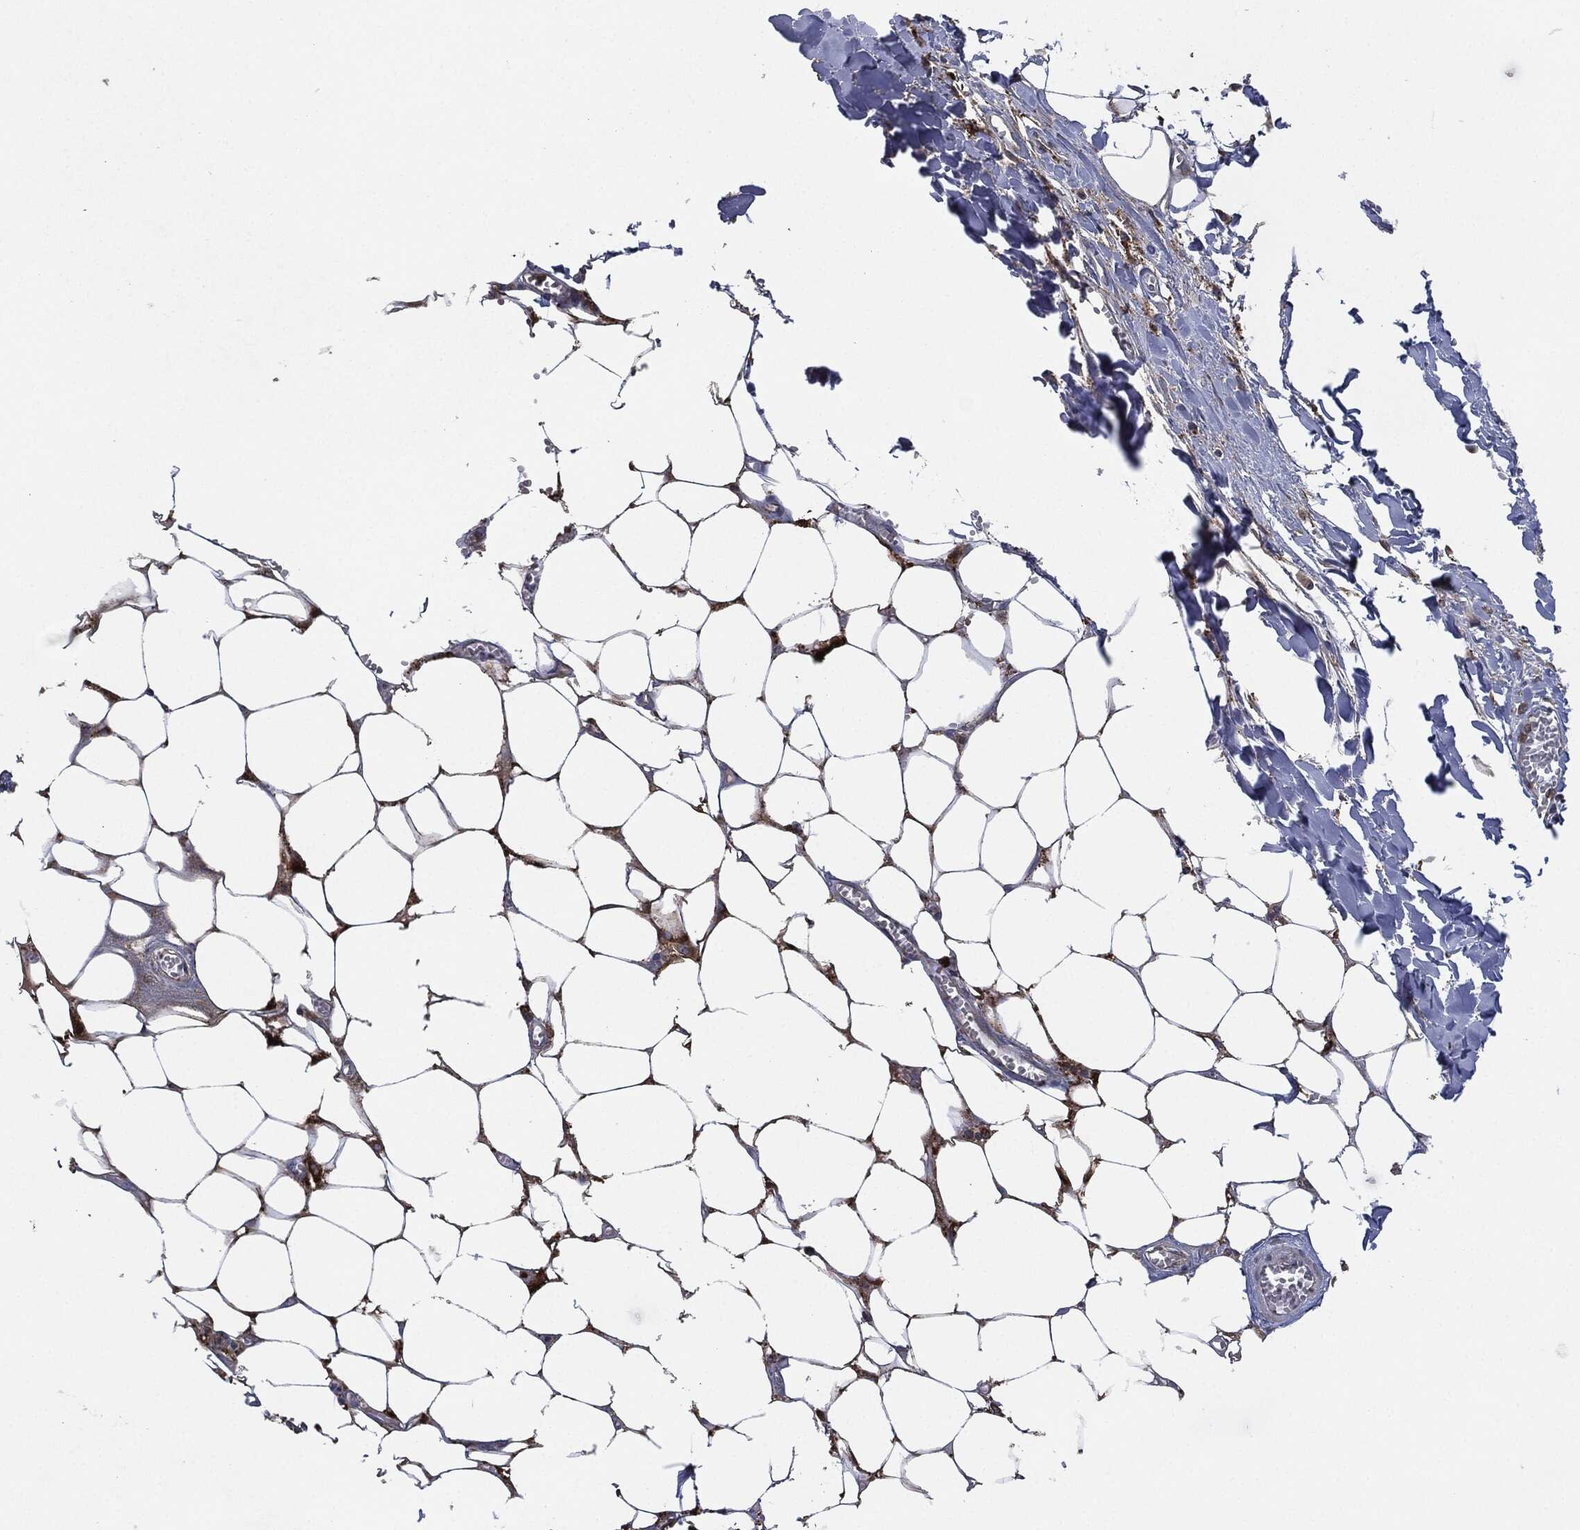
{"staining": {"intensity": "moderate", "quantity": "25%-75%", "location": "cytoplasmic/membranous"}, "tissue": "adipose tissue", "cell_type": "Adipocytes", "image_type": "normal", "snomed": [{"axis": "morphology", "description": "Normal tissue, NOS"}, {"axis": "morphology", "description": "Squamous cell carcinoma, NOS"}, {"axis": "topography", "description": "Cartilage tissue"}, {"axis": "topography", "description": "Lung"}], "caption": "Brown immunohistochemical staining in unremarkable adipose tissue demonstrates moderate cytoplasmic/membranous positivity in about 25%-75% of adipocytes. (Stains: DAB (3,3'-diaminobenzidine) in brown, nuclei in blue, Microscopy: brightfield microscopy at high magnification).", "gene": "TMEM11", "patient": {"sex": "male", "age": 66}}